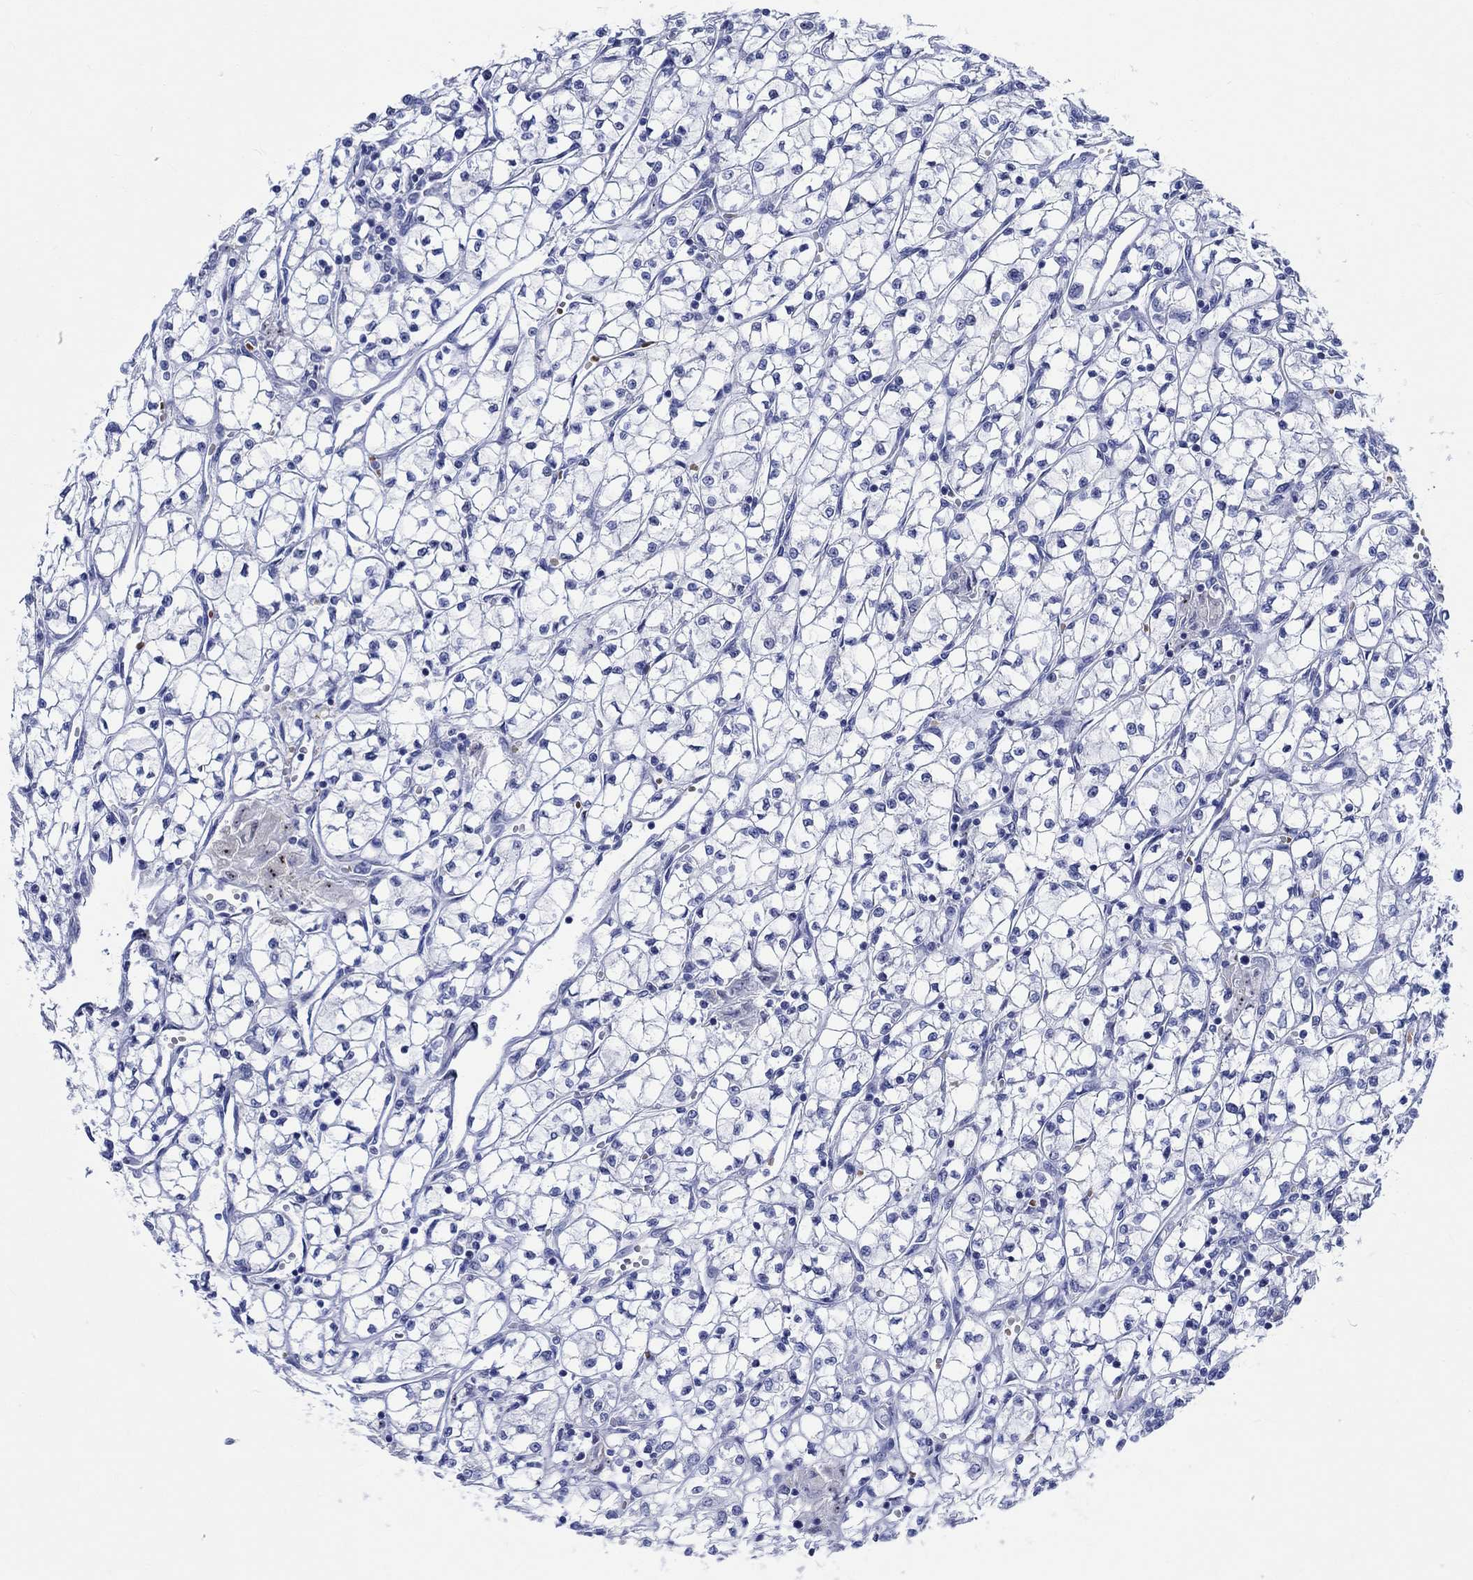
{"staining": {"intensity": "negative", "quantity": "none", "location": "none"}, "tissue": "renal cancer", "cell_type": "Tumor cells", "image_type": "cancer", "snomed": [{"axis": "morphology", "description": "Adenocarcinoma, NOS"}, {"axis": "topography", "description": "Kidney"}], "caption": "This photomicrograph is of adenocarcinoma (renal) stained with IHC to label a protein in brown with the nuclei are counter-stained blue. There is no positivity in tumor cells. (DAB immunohistochemistry with hematoxylin counter stain).", "gene": "ZNF446", "patient": {"sex": "female", "age": 64}}